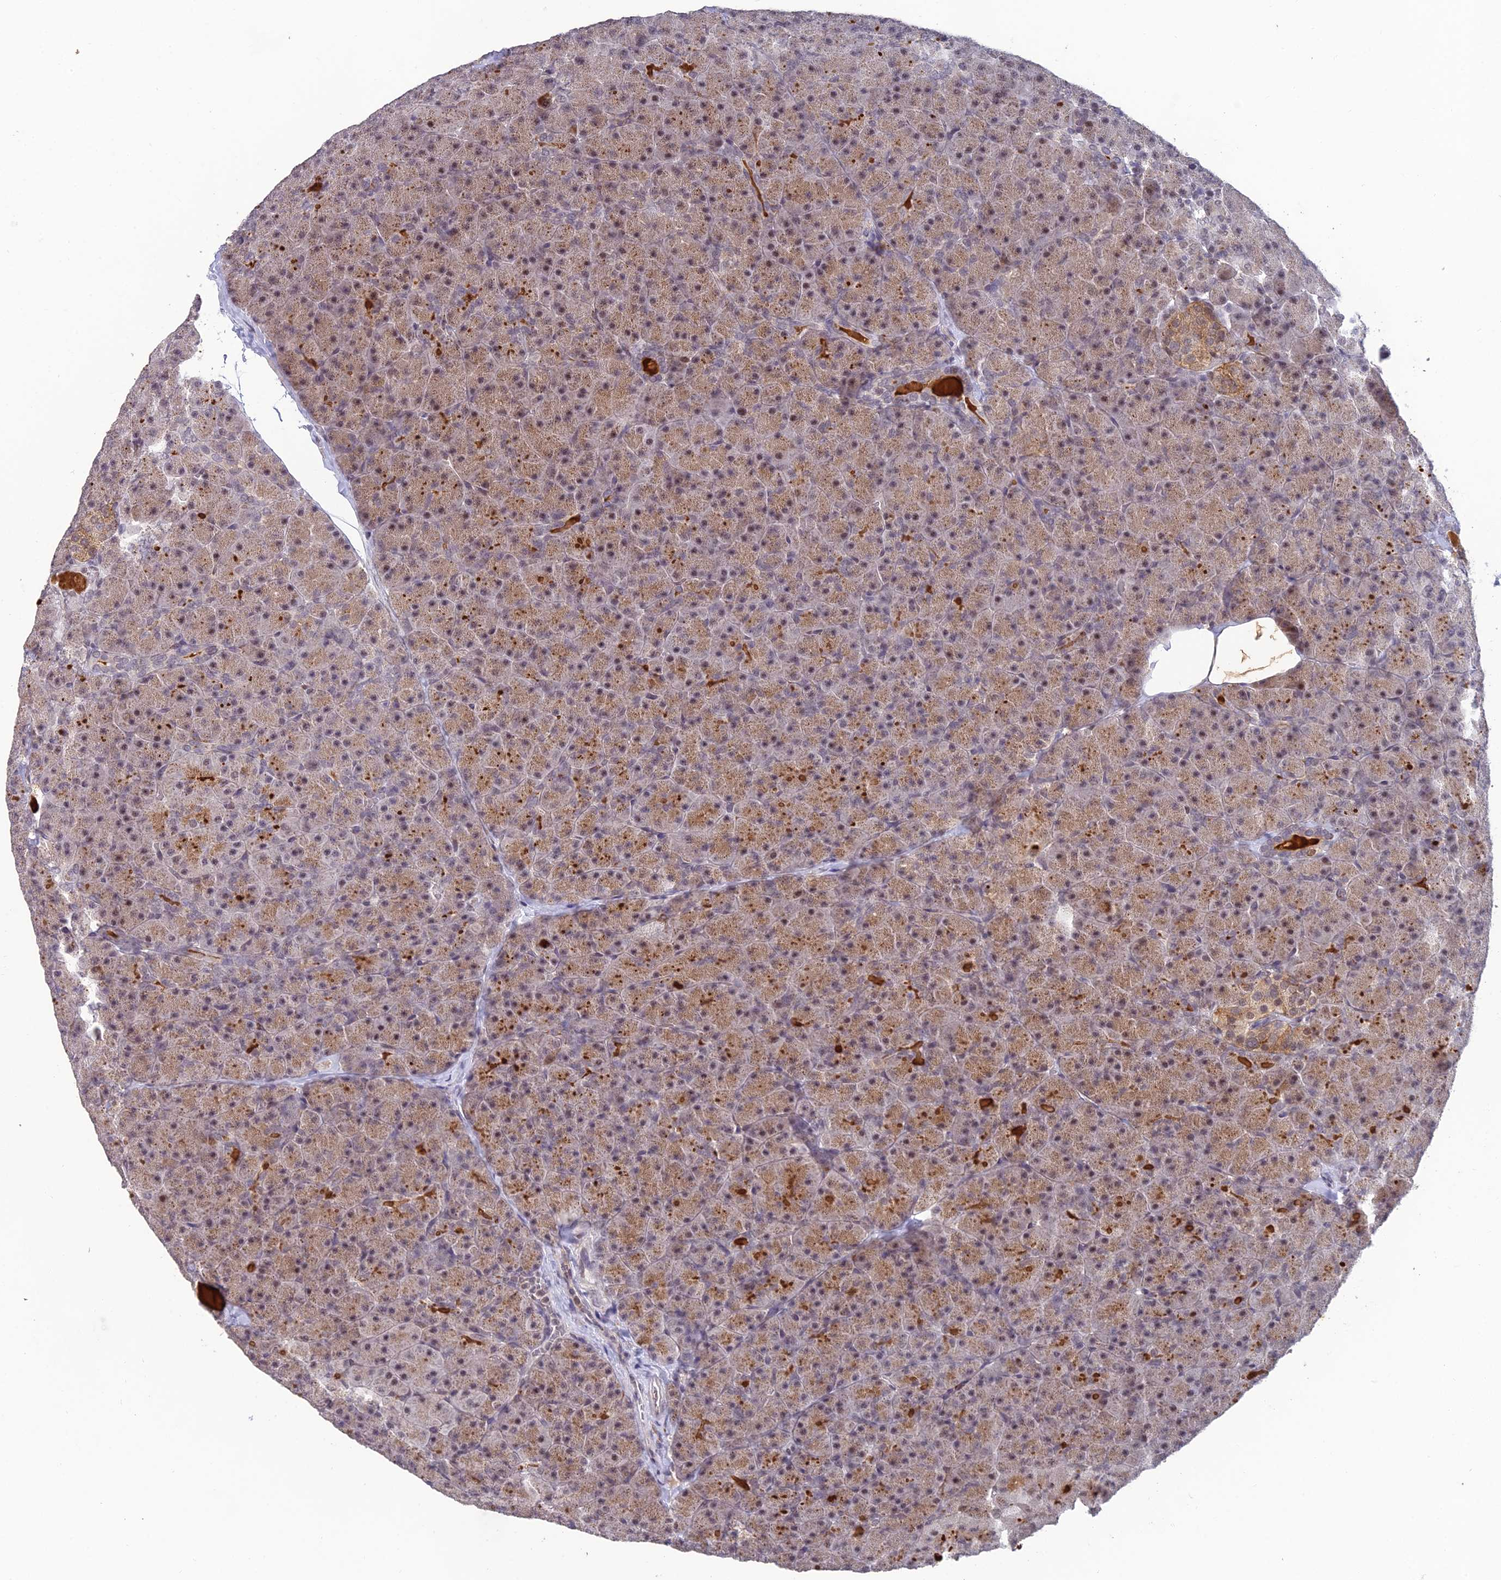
{"staining": {"intensity": "moderate", "quantity": ">75%", "location": "cytoplasmic/membranous,nuclear"}, "tissue": "pancreas", "cell_type": "Exocrine glandular cells", "image_type": "normal", "snomed": [{"axis": "morphology", "description": "Normal tissue, NOS"}, {"axis": "topography", "description": "Pancreas"}], "caption": "DAB (3,3'-diaminobenzidine) immunohistochemical staining of unremarkable human pancreas reveals moderate cytoplasmic/membranous,nuclear protein positivity in approximately >75% of exocrine glandular cells. The protein of interest is stained brown, and the nuclei are stained in blue (DAB IHC with brightfield microscopy, high magnification).", "gene": "ABHD17A", "patient": {"sex": "male", "age": 36}}